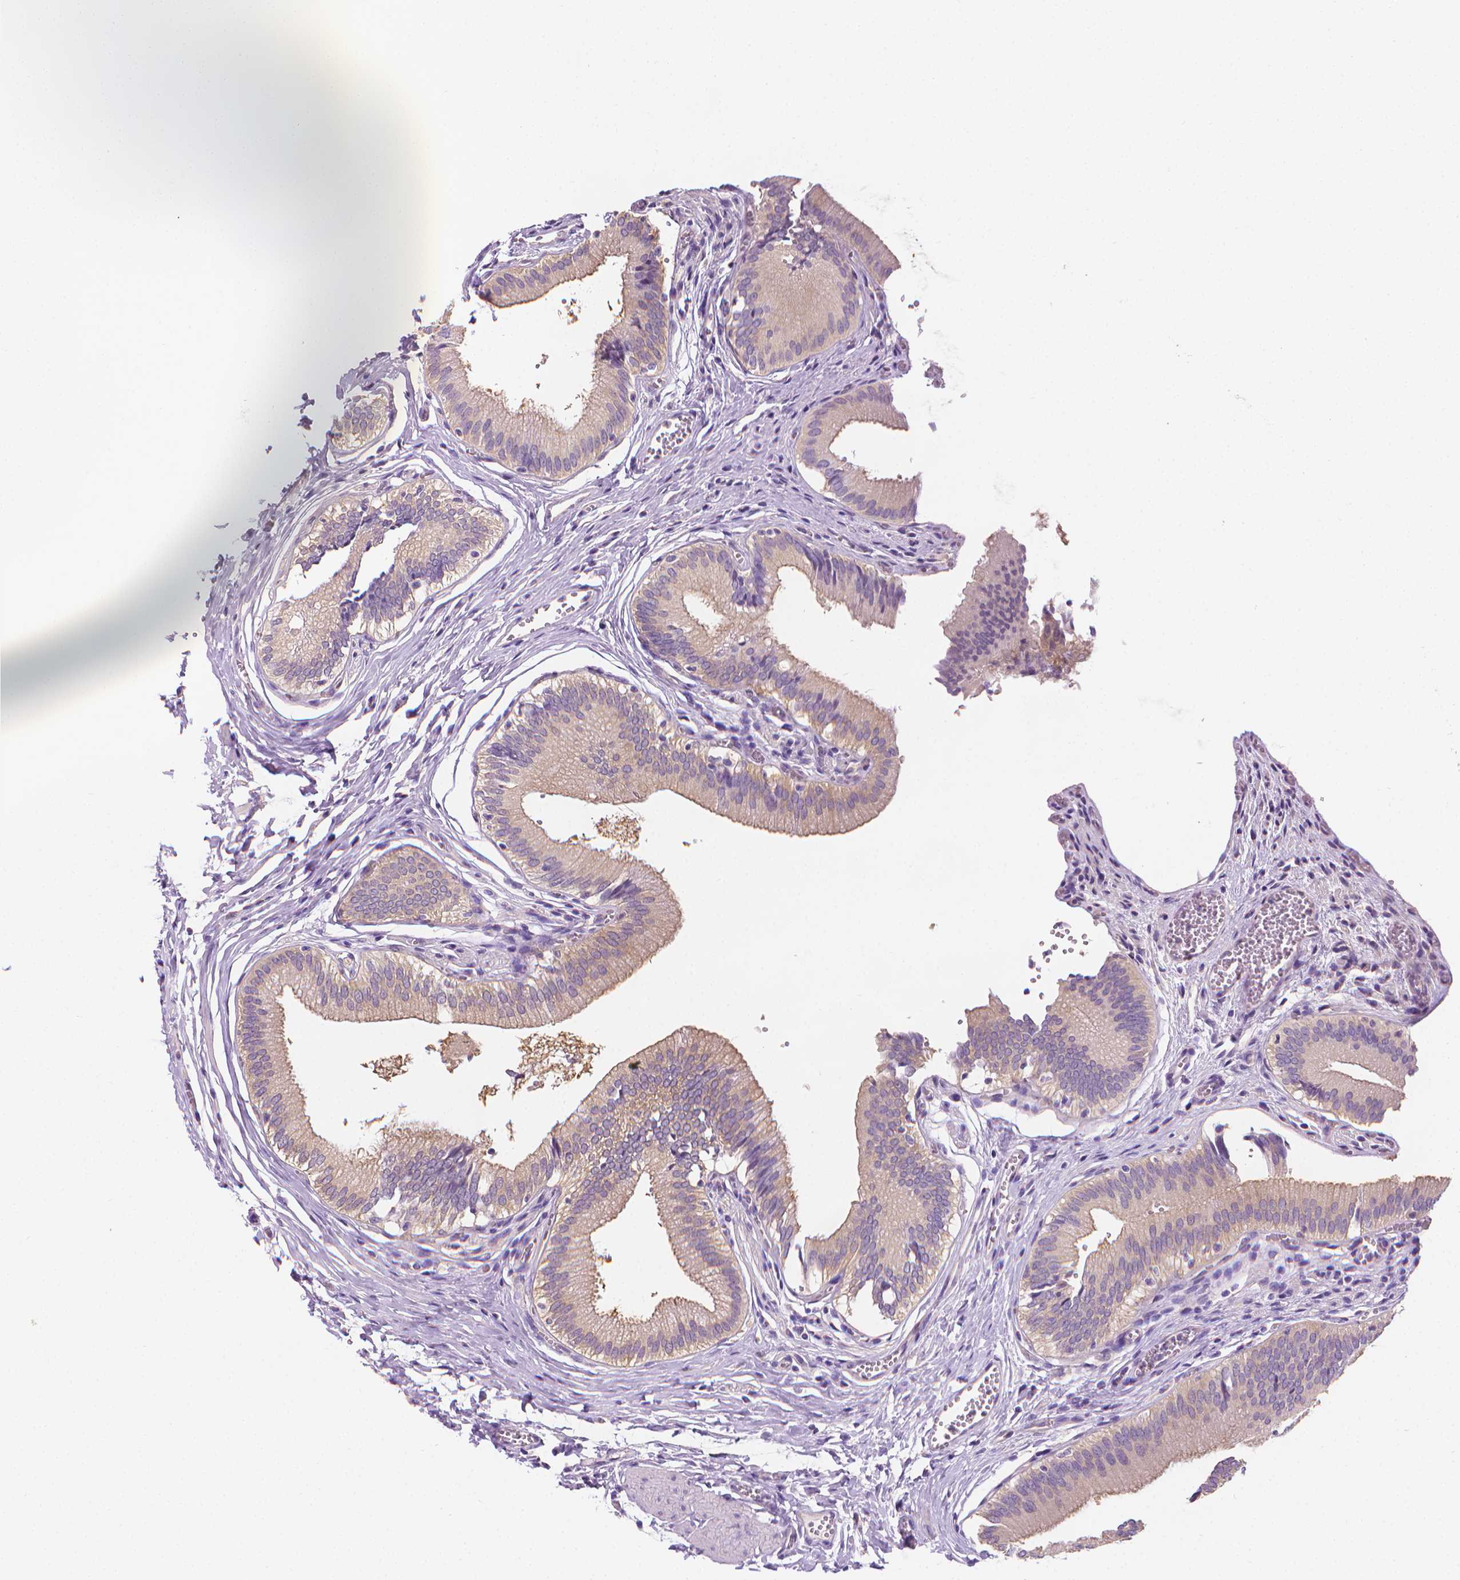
{"staining": {"intensity": "weak", "quantity": "25%-75%", "location": "cytoplasmic/membranous"}, "tissue": "gallbladder", "cell_type": "Glandular cells", "image_type": "normal", "snomed": [{"axis": "morphology", "description": "Normal tissue, NOS"}, {"axis": "topography", "description": "Gallbladder"}, {"axis": "topography", "description": "Peripheral nerve tissue"}], "caption": "A brown stain shows weak cytoplasmic/membranous staining of a protein in glandular cells of normal human gallbladder. The staining is performed using DAB brown chromogen to label protein expression. The nuclei are counter-stained blue using hematoxylin.", "gene": "FASN", "patient": {"sex": "male", "age": 17}}